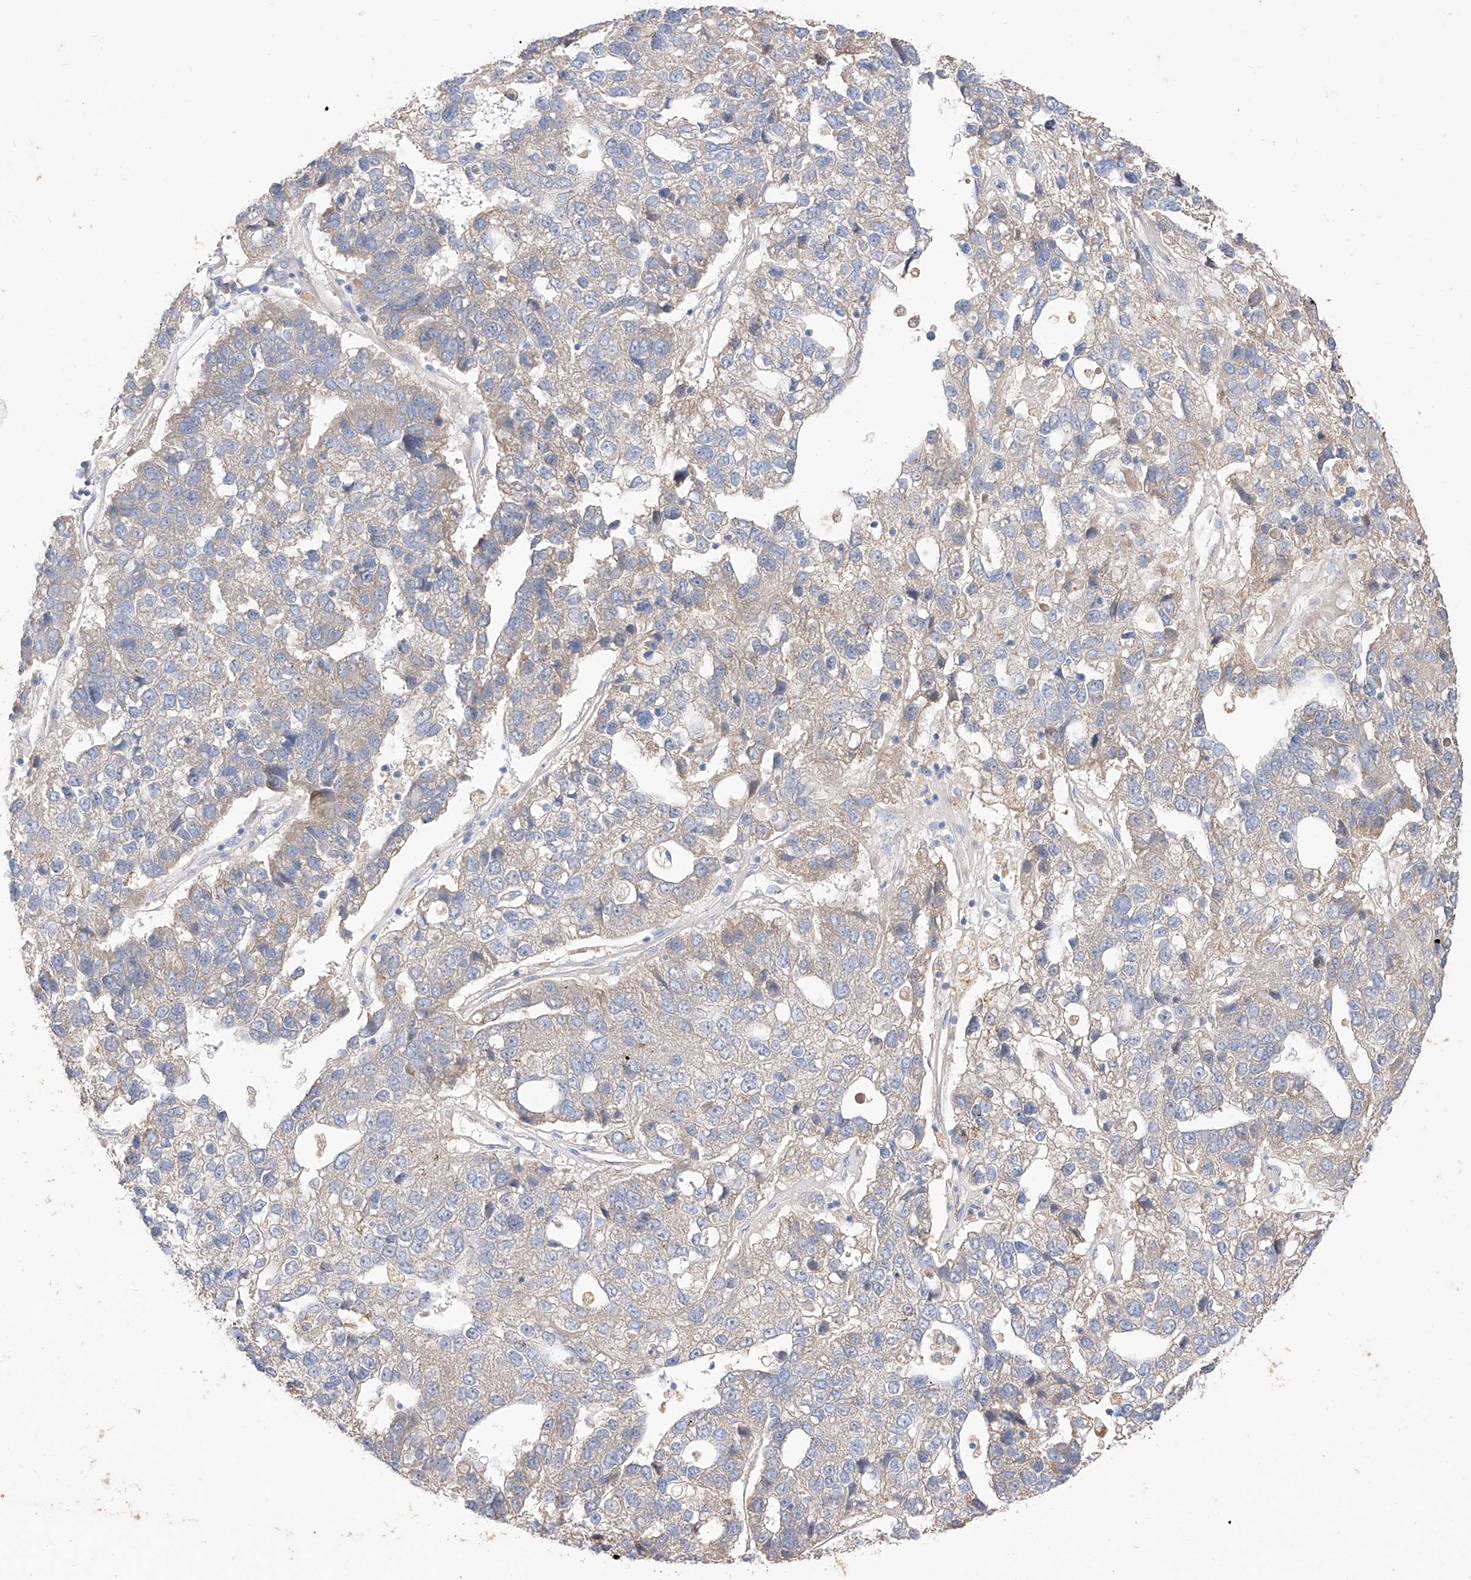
{"staining": {"intensity": "negative", "quantity": "none", "location": "none"}, "tissue": "pancreatic cancer", "cell_type": "Tumor cells", "image_type": "cancer", "snomed": [{"axis": "morphology", "description": "Adenocarcinoma, NOS"}, {"axis": "topography", "description": "Pancreas"}], "caption": "Tumor cells show no significant protein positivity in pancreatic adenocarcinoma. The staining was performed using DAB (3,3'-diaminobenzidine) to visualize the protein expression in brown, while the nuclei were stained in blue with hematoxylin (Magnification: 20x).", "gene": "DIRAS3", "patient": {"sex": "female", "age": 61}}